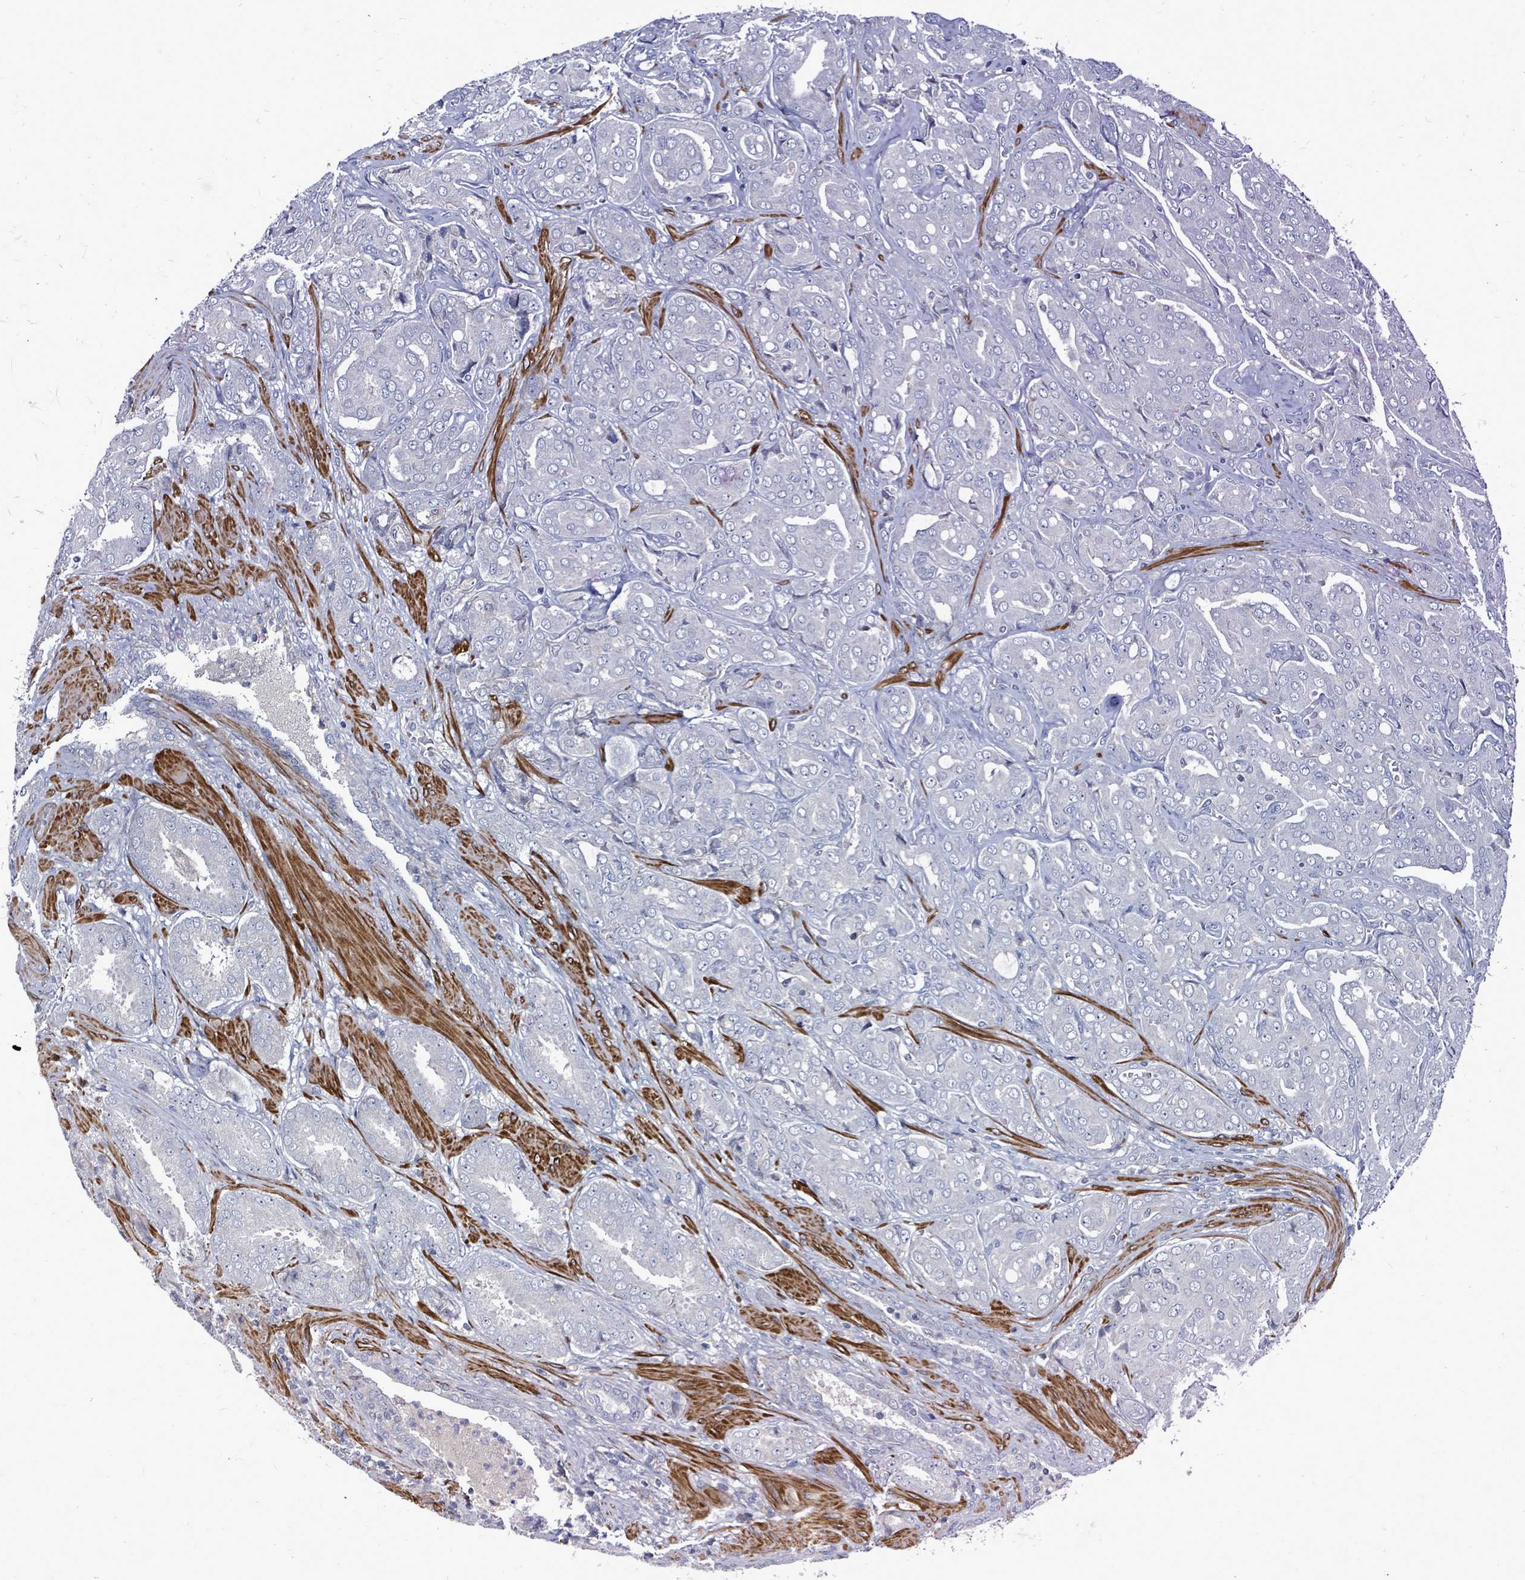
{"staining": {"intensity": "negative", "quantity": "none", "location": "none"}, "tissue": "prostate cancer", "cell_type": "Tumor cells", "image_type": "cancer", "snomed": [{"axis": "morphology", "description": "Adenocarcinoma, High grade"}, {"axis": "topography", "description": "Prostate"}], "caption": "Immunohistochemistry of prostate cancer demonstrates no positivity in tumor cells.", "gene": "ARGFX", "patient": {"sex": "male", "age": 68}}